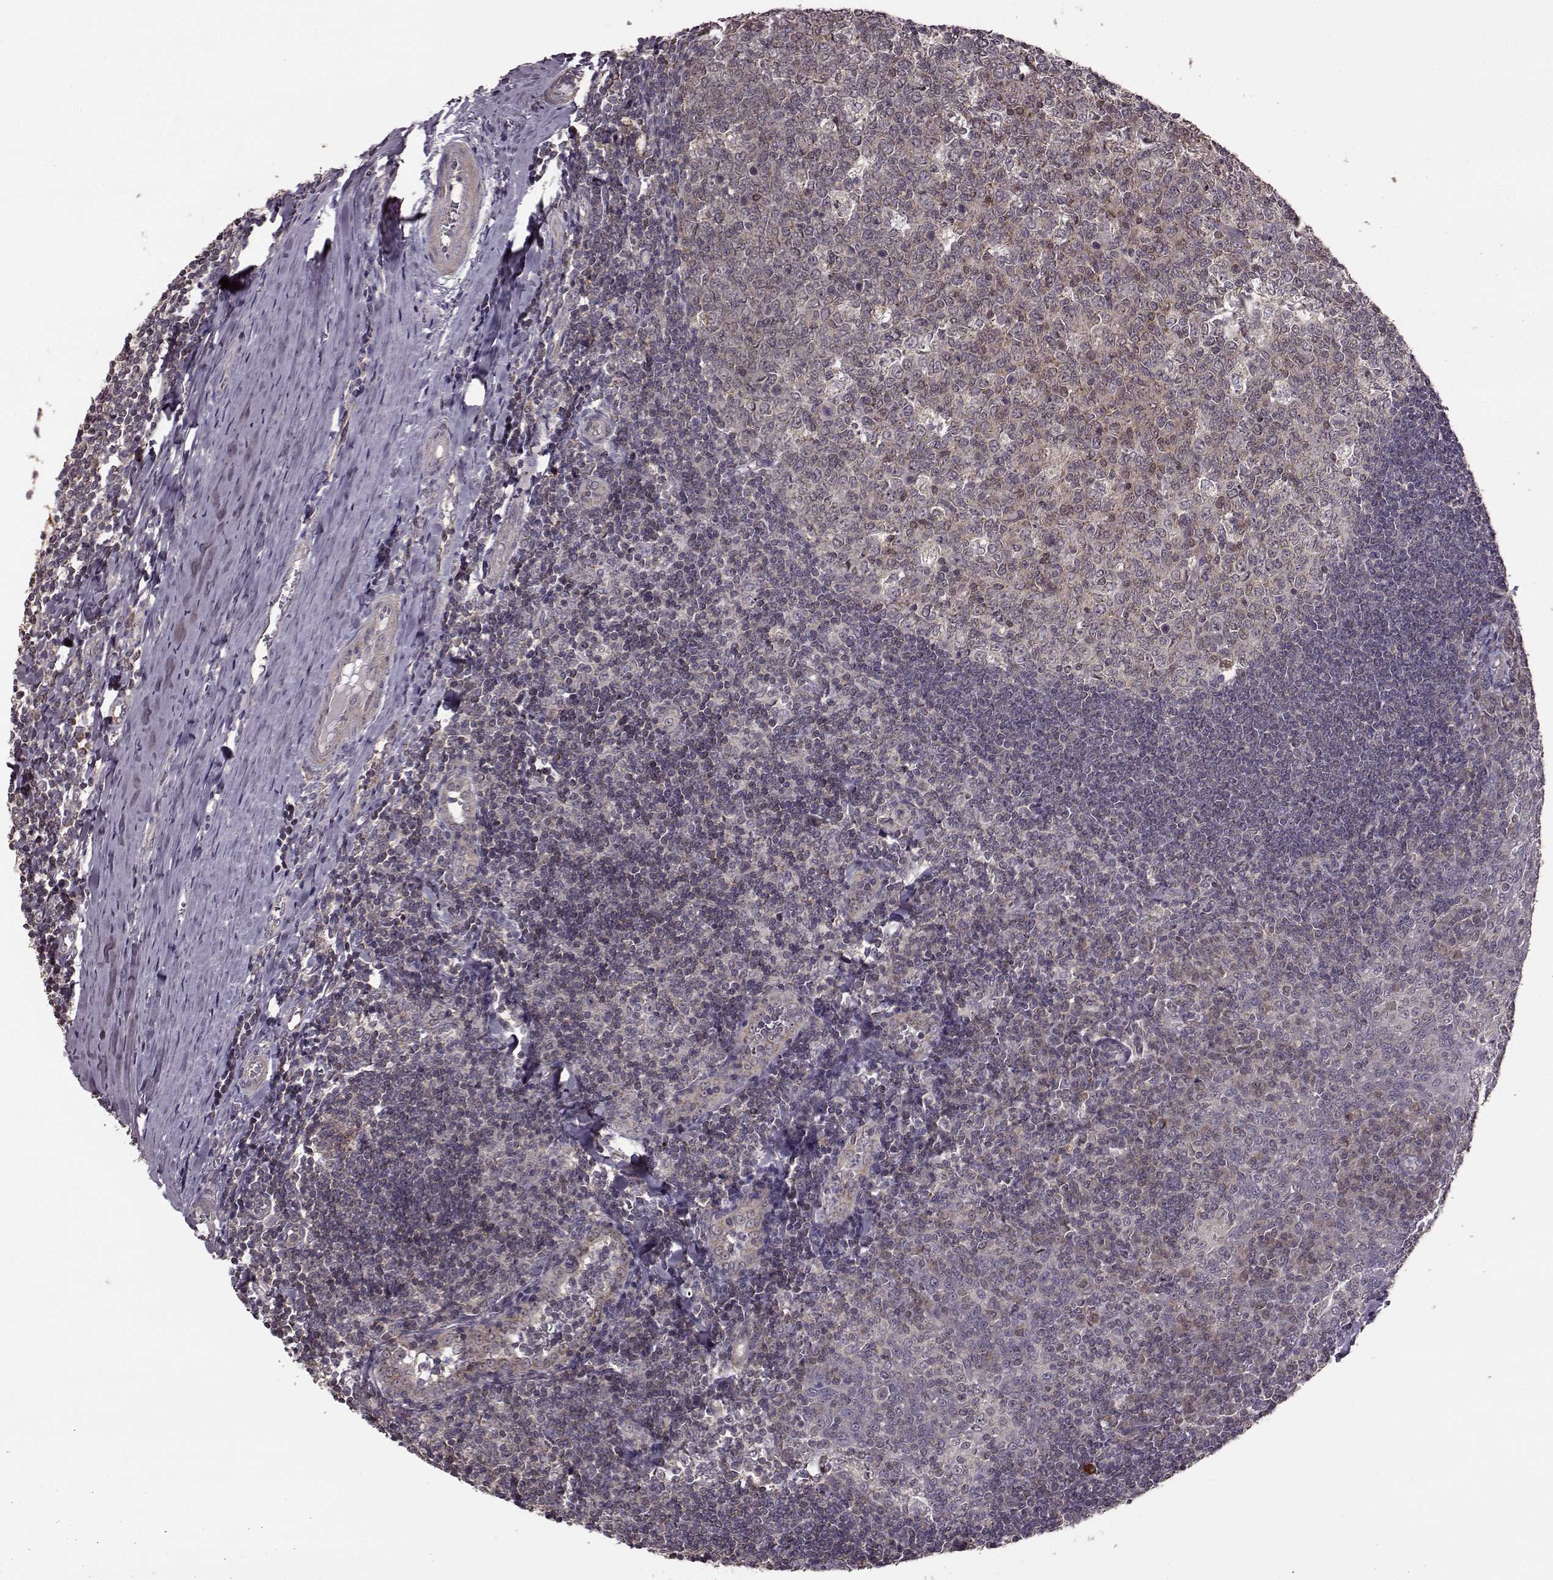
{"staining": {"intensity": "weak", "quantity": "<25%", "location": "cytoplasmic/membranous"}, "tissue": "tonsil", "cell_type": "Germinal center cells", "image_type": "normal", "snomed": [{"axis": "morphology", "description": "Normal tissue, NOS"}, {"axis": "topography", "description": "Tonsil"}], "caption": "IHC of normal tonsil shows no positivity in germinal center cells.", "gene": "PUDP", "patient": {"sex": "female", "age": 12}}